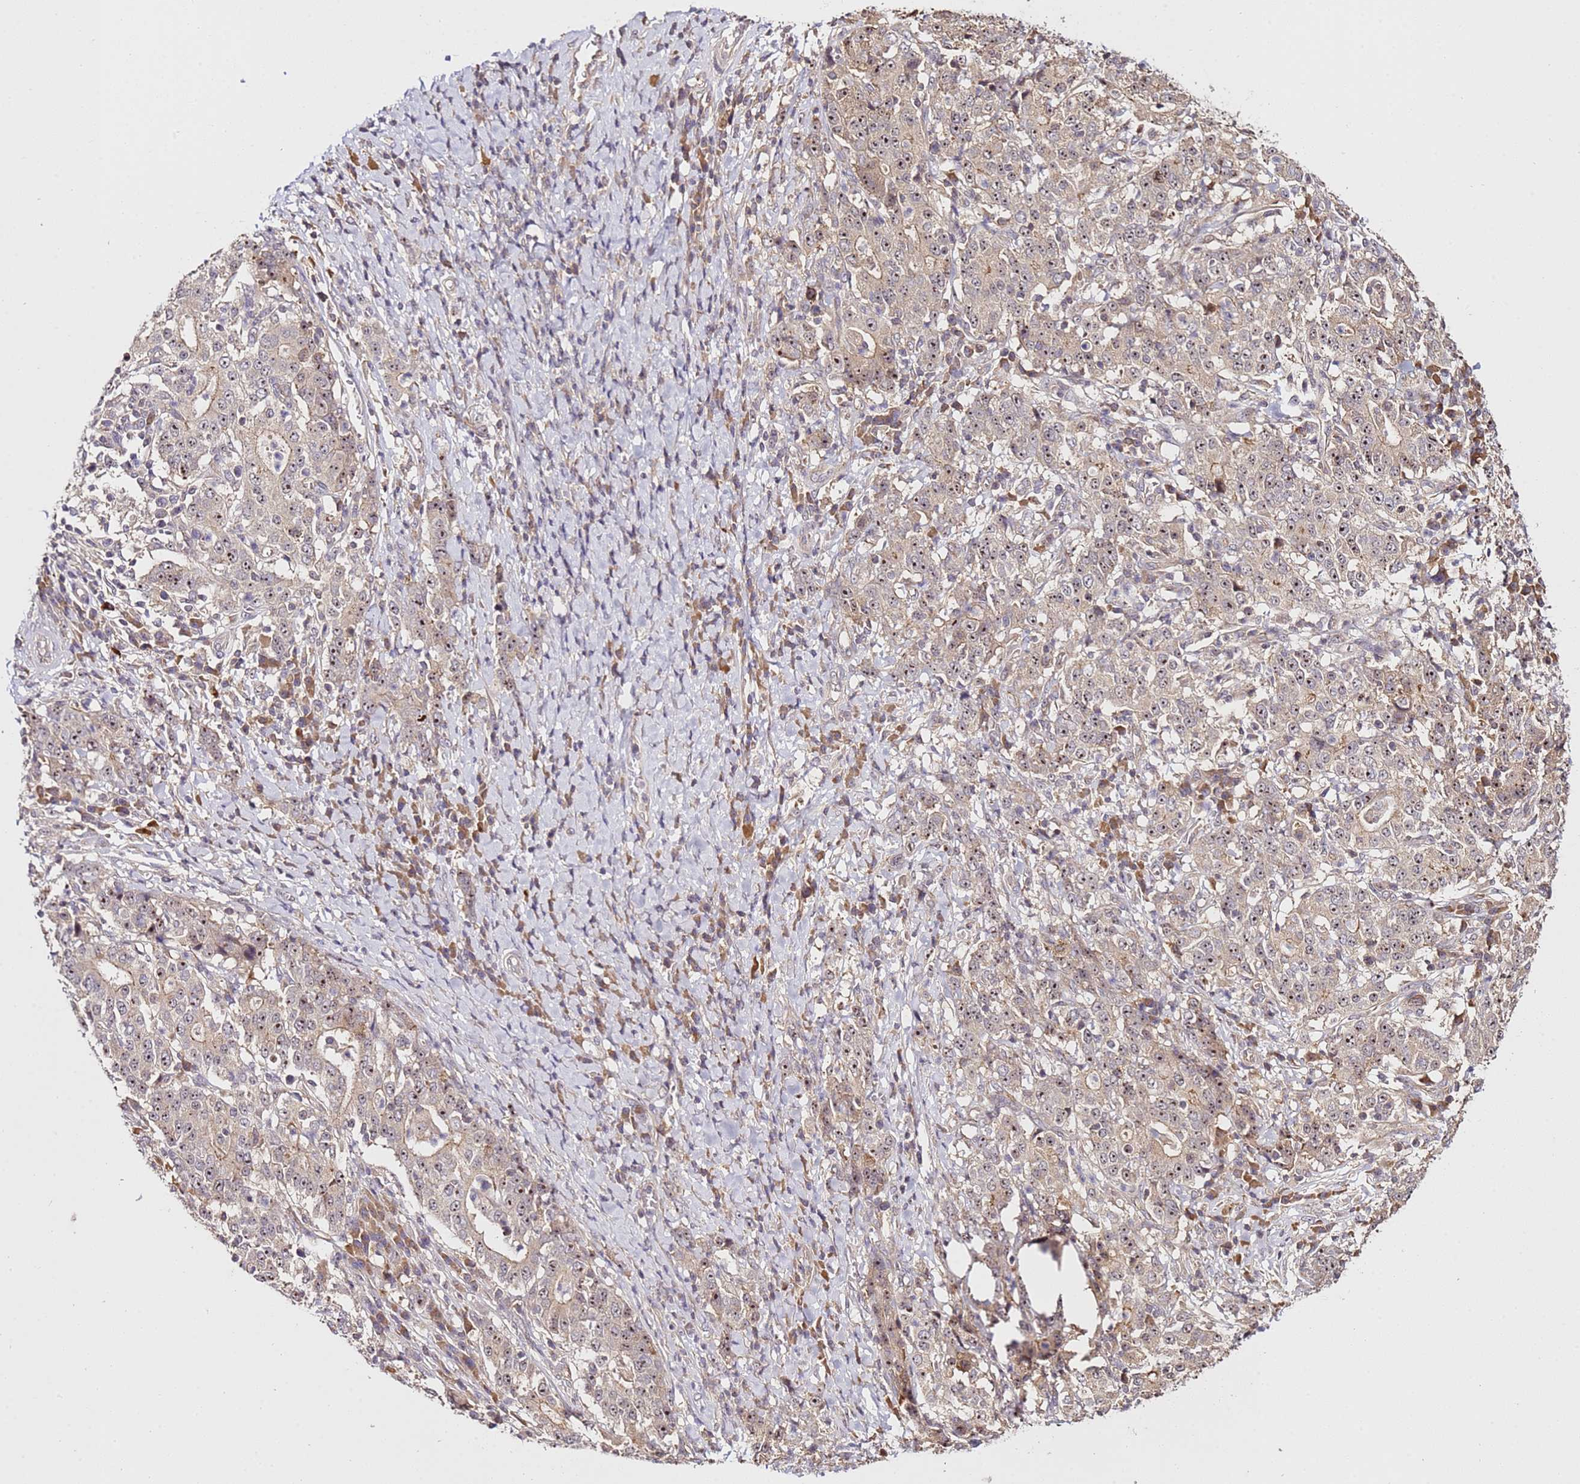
{"staining": {"intensity": "weak", "quantity": ">75%", "location": "cytoplasmic/membranous,nuclear"}, "tissue": "stomach cancer", "cell_type": "Tumor cells", "image_type": "cancer", "snomed": [{"axis": "morphology", "description": "Normal tissue, NOS"}, {"axis": "morphology", "description": "Adenocarcinoma, NOS"}, {"axis": "topography", "description": "Stomach, upper"}, {"axis": "topography", "description": "Stomach"}], "caption": "IHC (DAB (3,3'-diaminobenzidine)) staining of human stomach cancer (adenocarcinoma) exhibits weak cytoplasmic/membranous and nuclear protein positivity in about >75% of tumor cells.", "gene": "DDX27", "patient": {"sex": "male", "age": 59}}